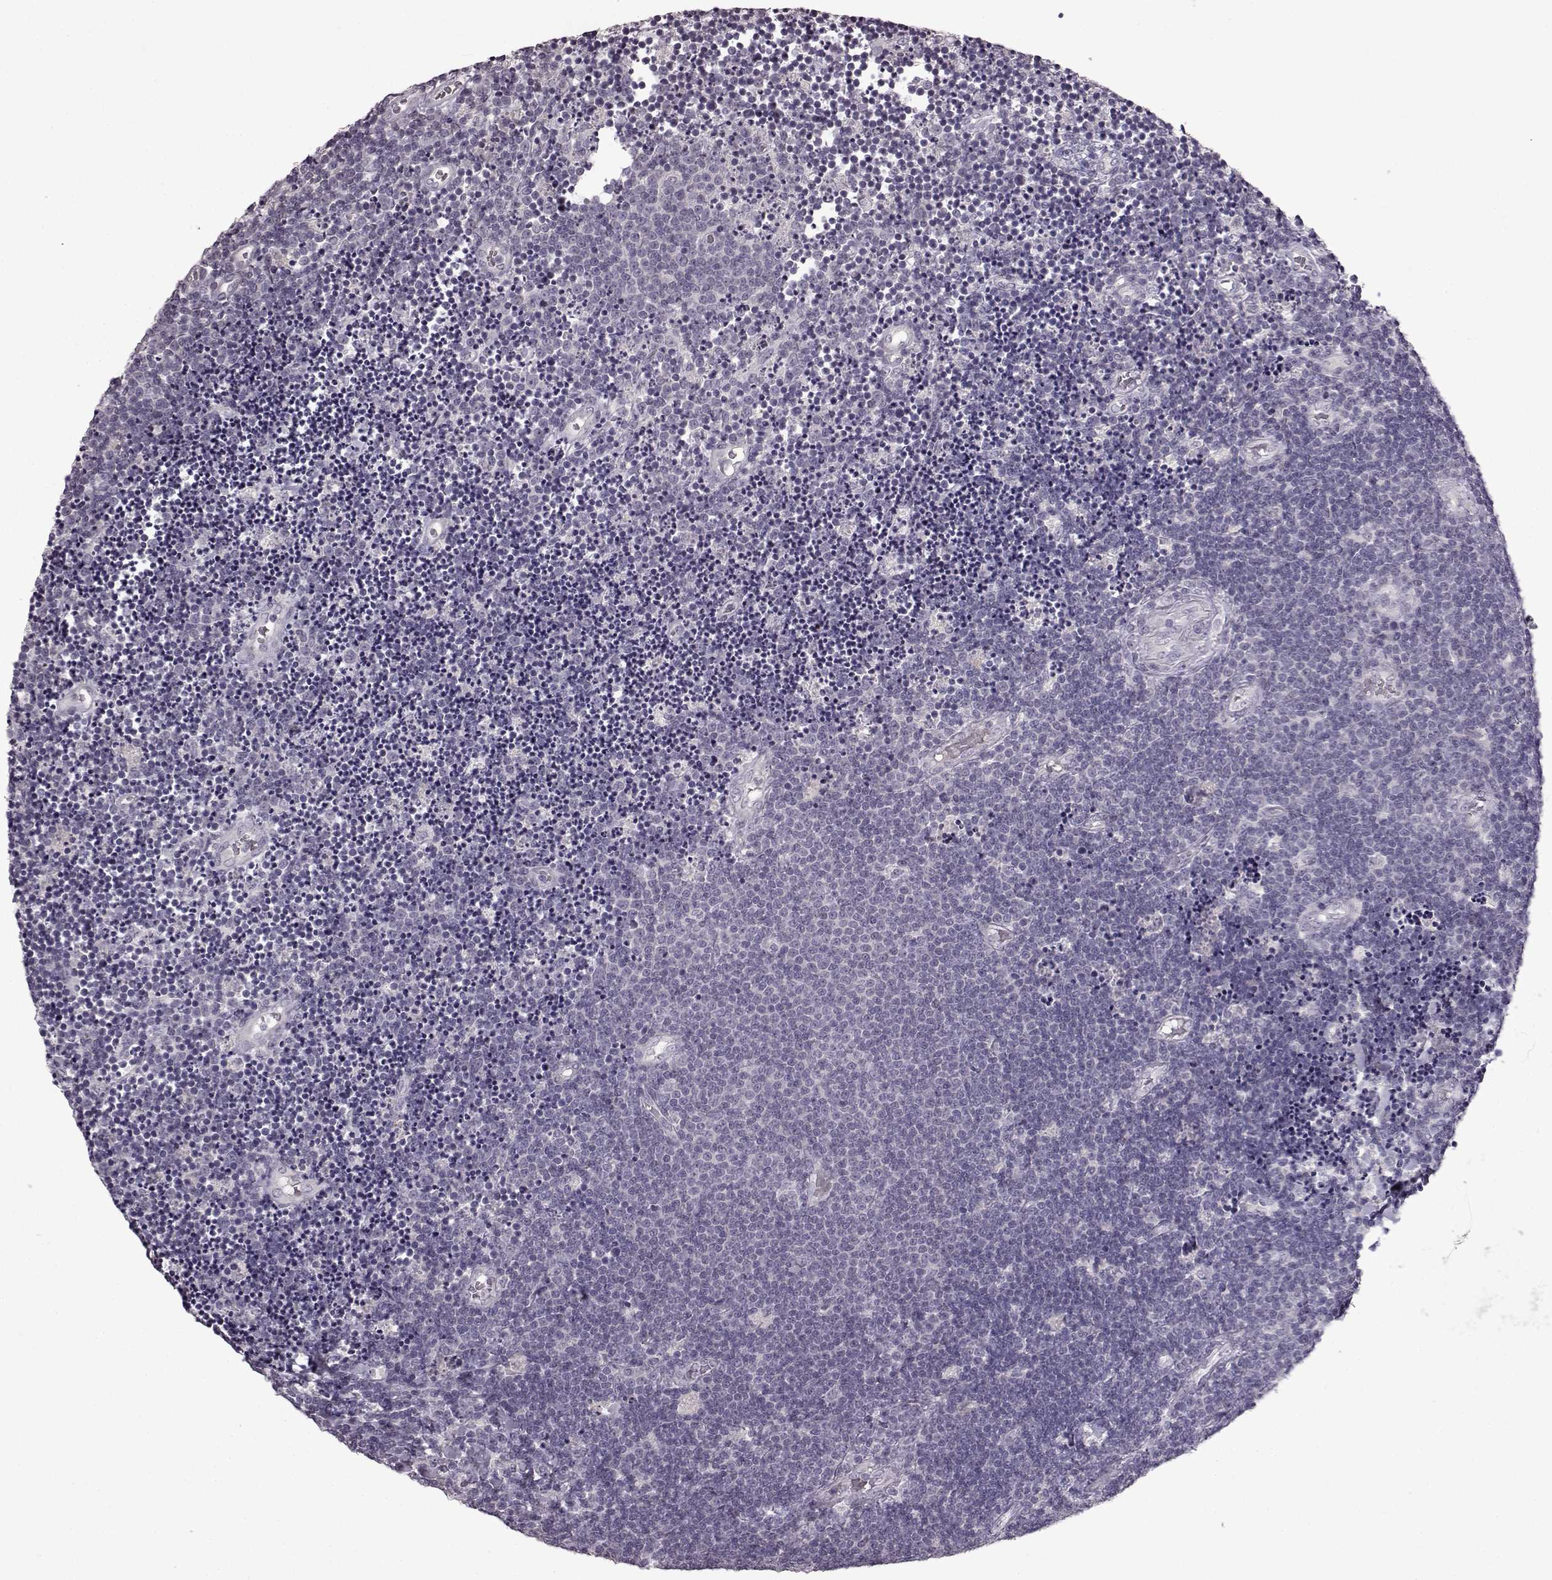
{"staining": {"intensity": "negative", "quantity": "none", "location": "none"}, "tissue": "lymphoma", "cell_type": "Tumor cells", "image_type": "cancer", "snomed": [{"axis": "morphology", "description": "Malignant lymphoma, non-Hodgkin's type, Low grade"}, {"axis": "topography", "description": "Brain"}], "caption": "Malignant lymphoma, non-Hodgkin's type (low-grade) was stained to show a protein in brown. There is no significant staining in tumor cells.", "gene": "LHB", "patient": {"sex": "female", "age": 66}}